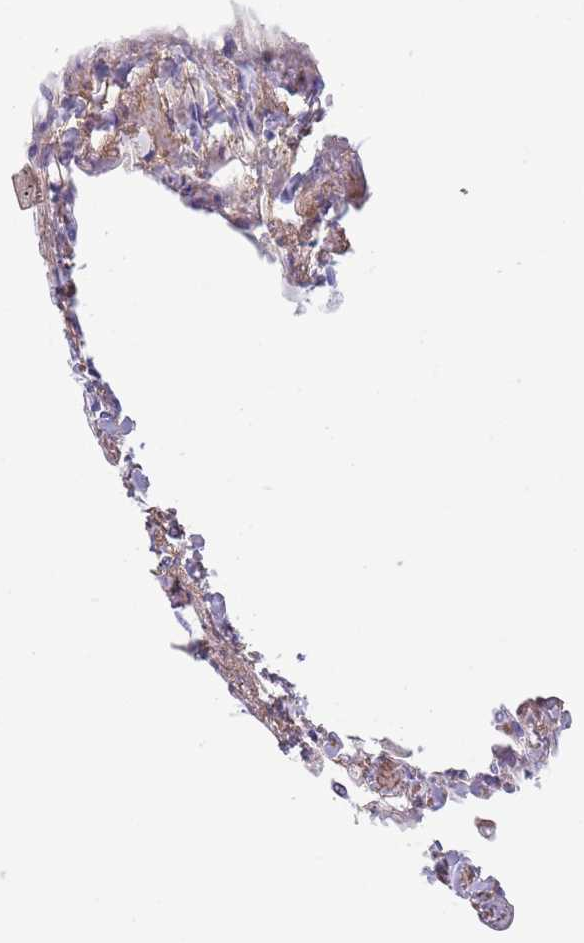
{"staining": {"intensity": "negative", "quantity": "none", "location": "none"}, "tissue": "lung", "cell_type": "Alveolar cells", "image_type": "normal", "snomed": [{"axis": "morphology", "description": "Normal tissue, NOS"}, {"axis": "topography", "description": "Lung"}], "caption": "The immunohistochemistry photomicrograph has no significant expression in alveolar cells of lung. Nuclei are stained in blue.", "gene": "RNF169", "patient": {"sex": "female", "age": 67}}